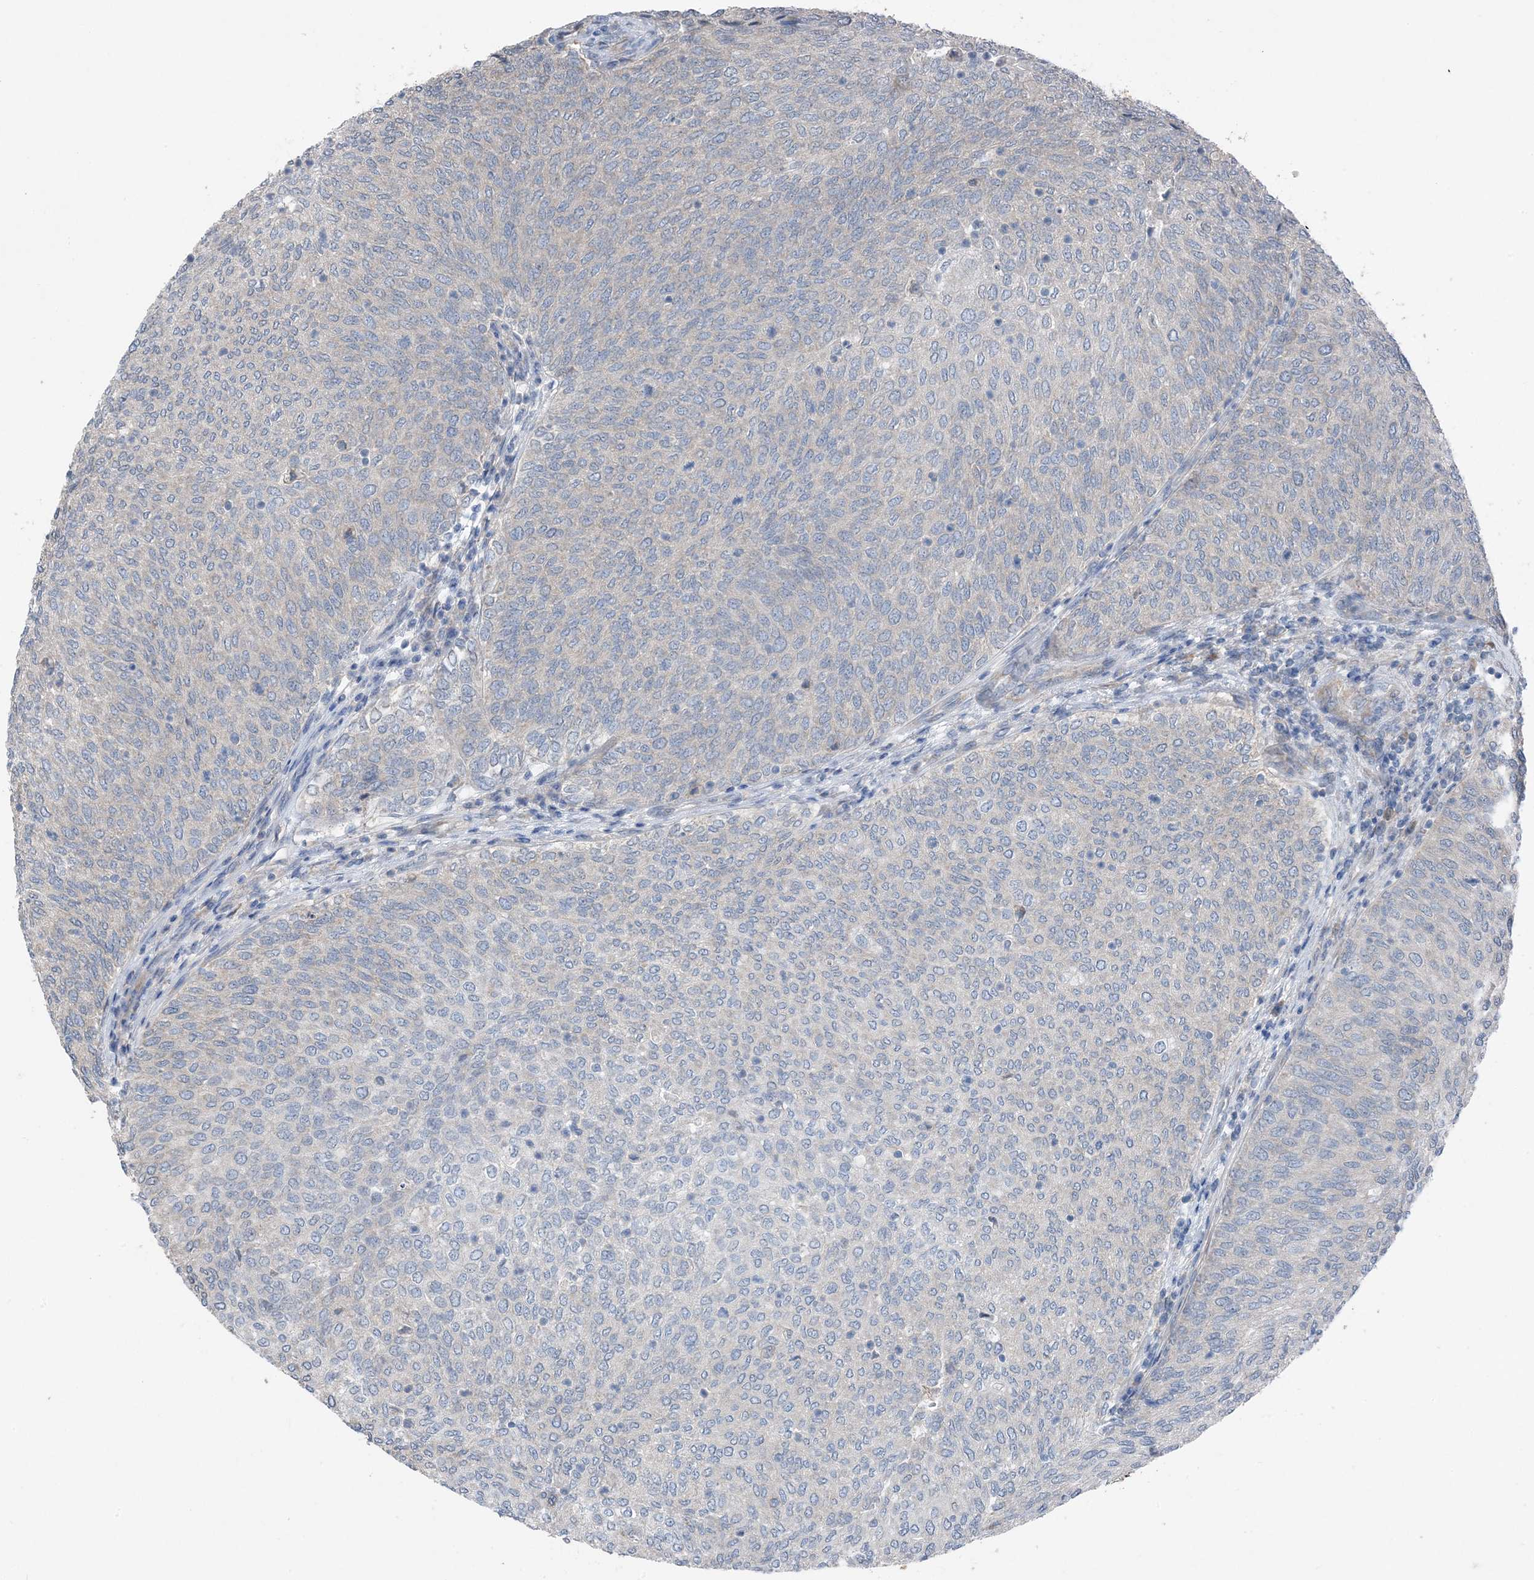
{"staining": {"intensity": "negative", "quantity": "none", "location": "none"}, "tissue": "urothelial cancer", "cell_type": "Tumor cells", "image_type": "cancer", "snomed": [{"axis": "morphology", "description": "Urothelial carcinoma, Low grade"}, {"axis": "topography", "description": "Urinary bladder"}], "caption": "Immunohistochemistry (IHC) of urothelial carcinoma (low-grade) exhibits no expression in tumor cells.", "gene": "DHX30", "patient": {"sex": "female", "age": 79}}